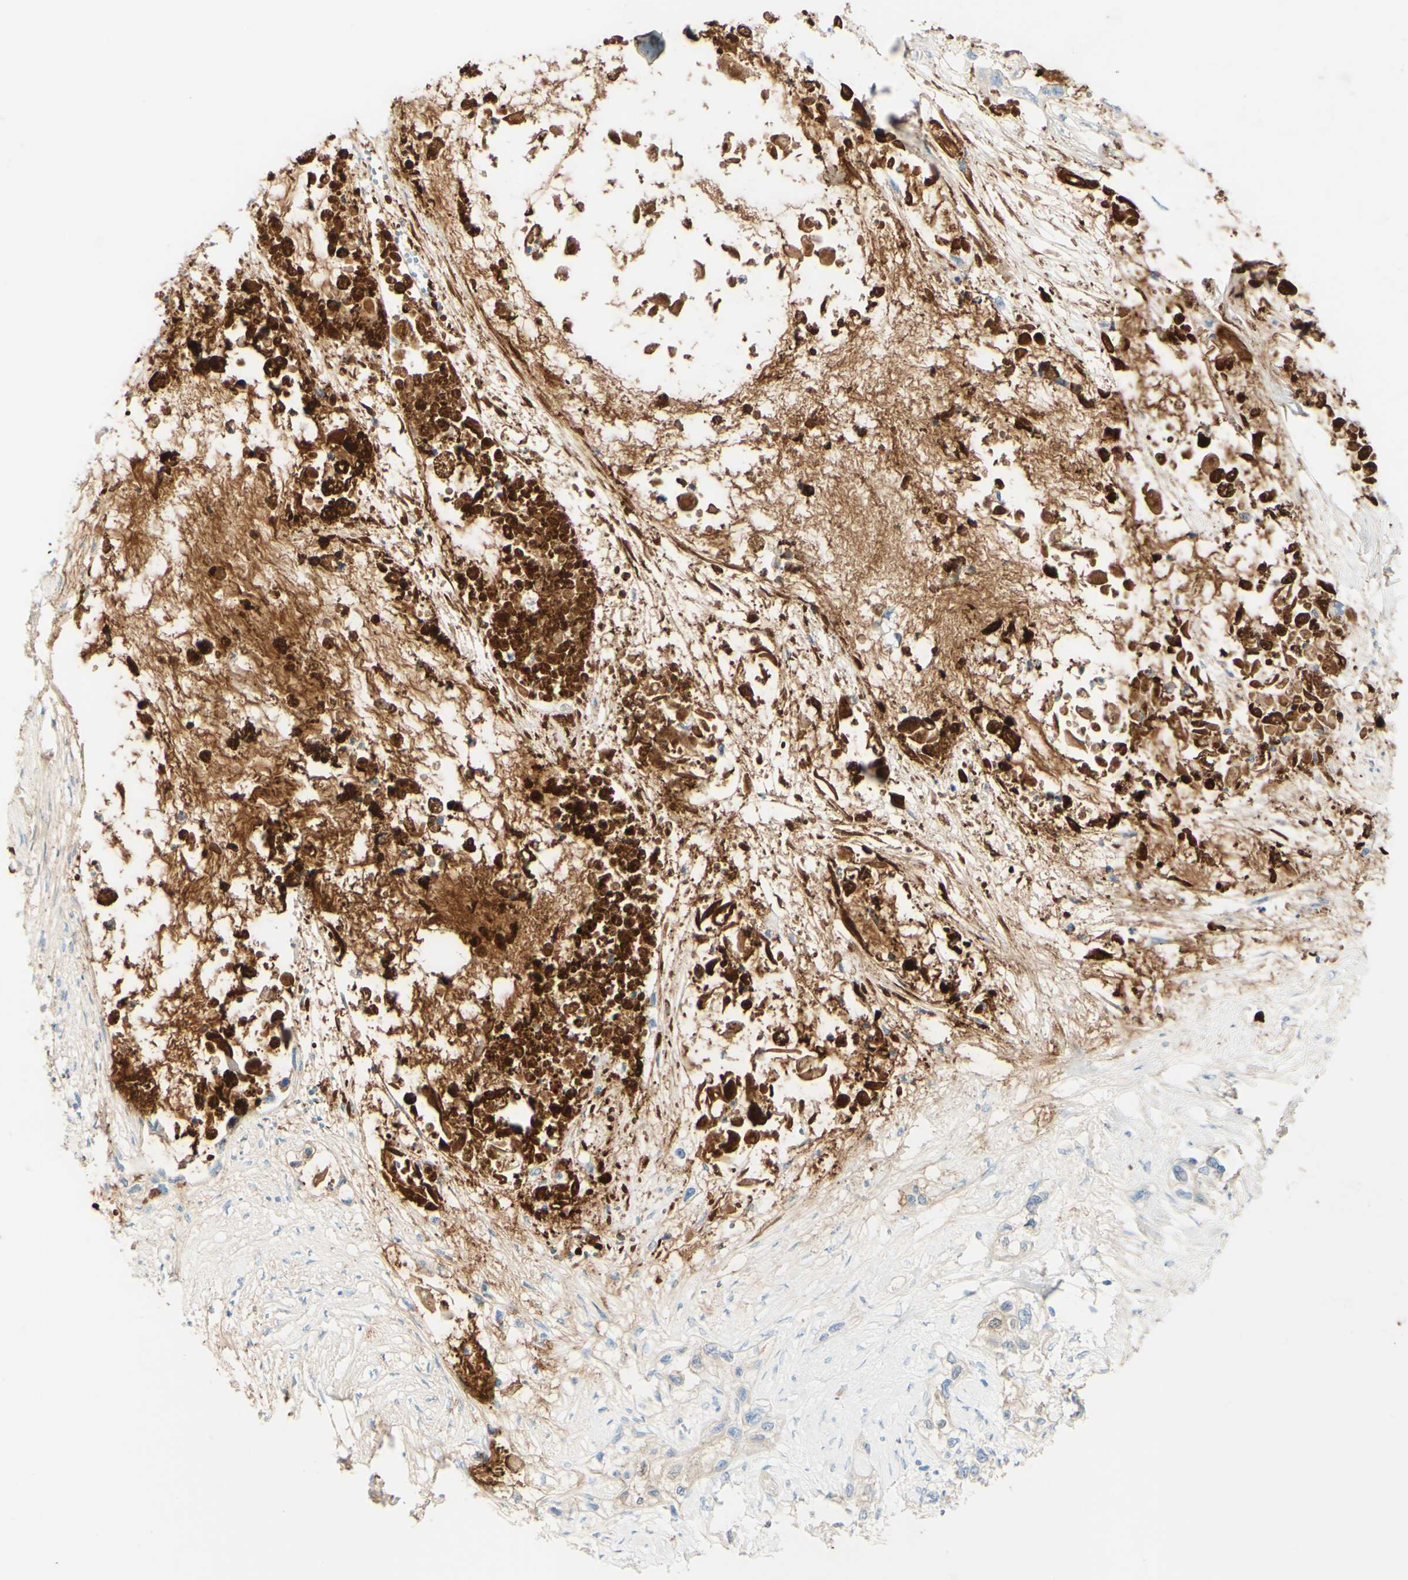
{"staining": {"intensity": "strong", "quantity": "<25%", "location": "cytoplasmic/membranous"}, "tissue": "pancreatic cancer", "cell_type": "Tumor cells", "image_type": "cancer", "snomed": [{"axis": "morphology", "description": "Adenocarcinoma, NOS"}, {"axis": "topography", "description": "Pancreas"}], "caption": "Human pancreatic cancer stained with a protein marker reveals strong staining in tumor cells.", "gene": "PIGR", "patient": {"sex": "female", "age": 70}}